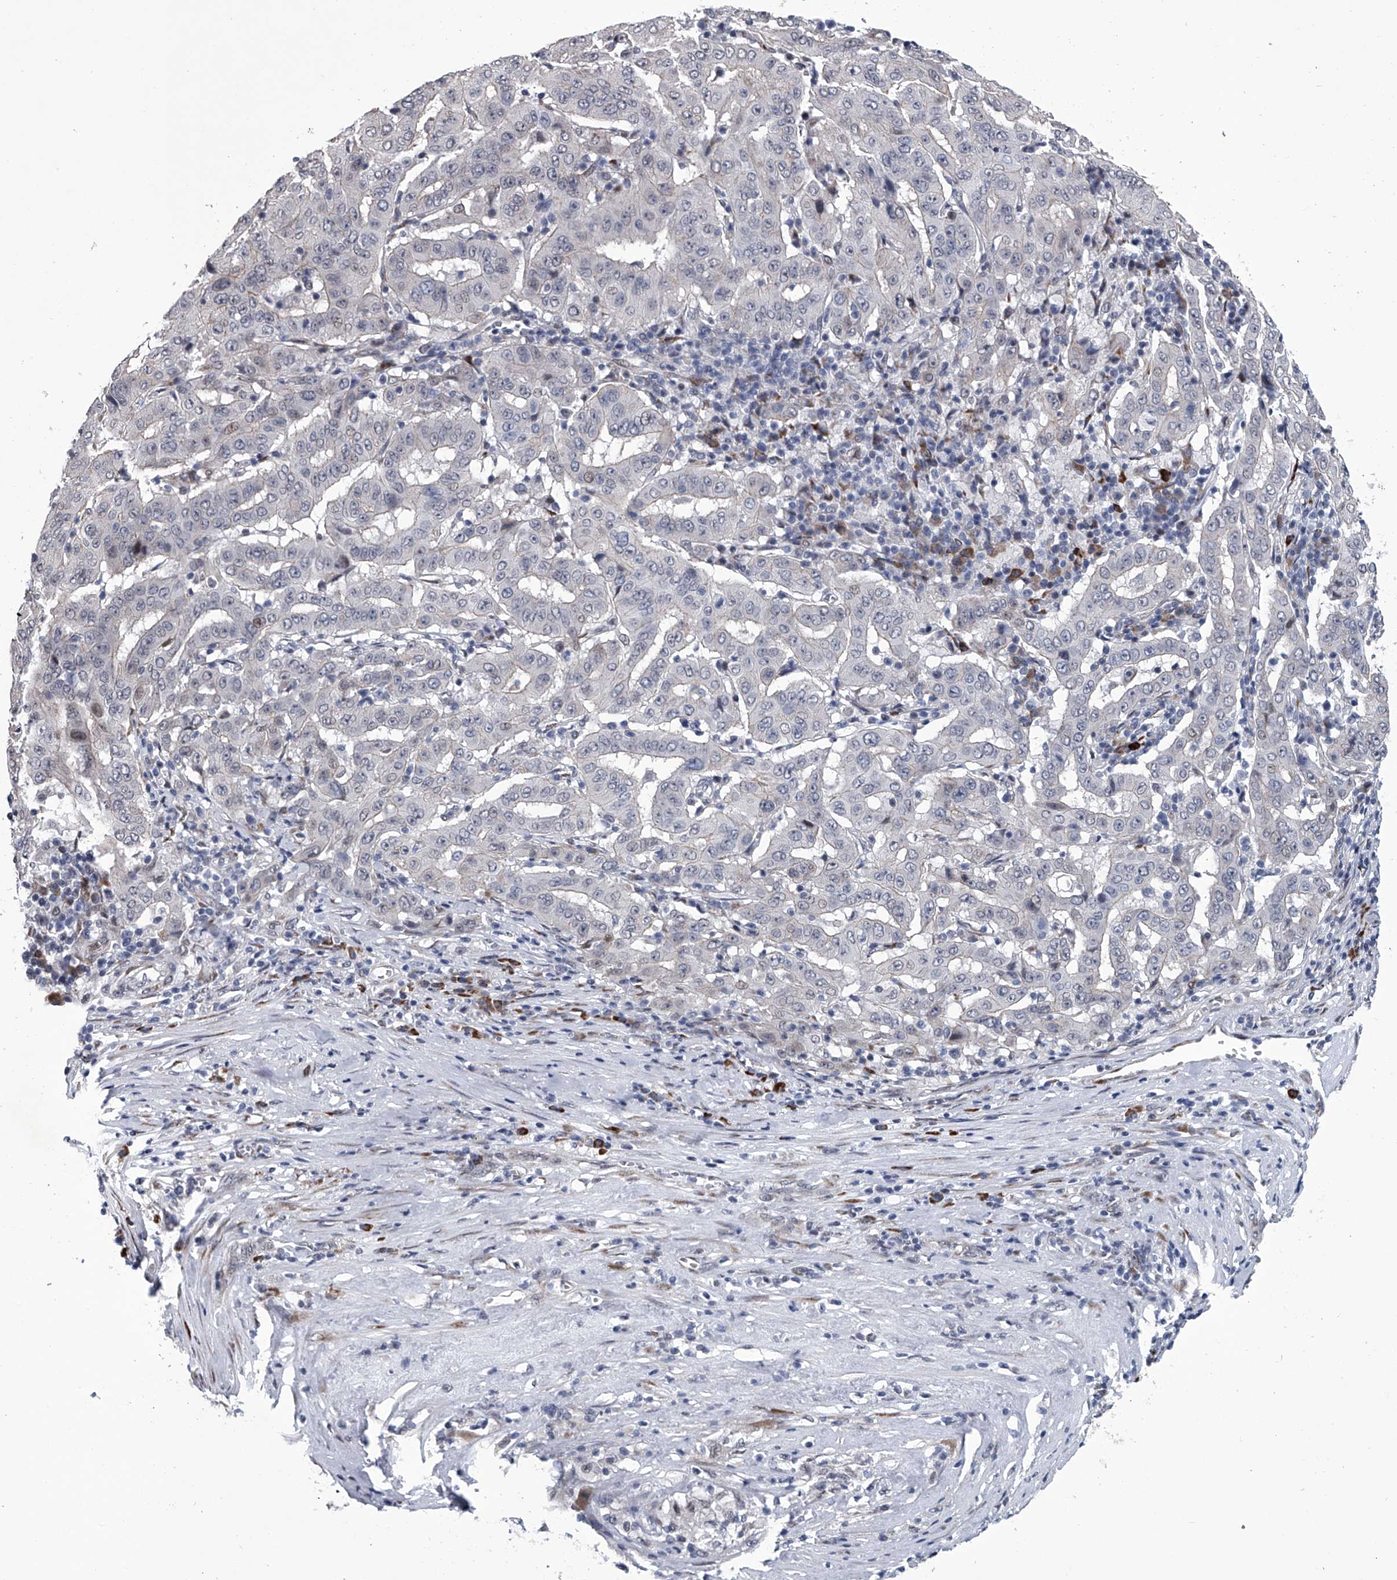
{"staining": {"intensity": "negative", "quantity": "none", "location": "none"}, "tissue": "pancreatic cancer", "cell_type": "Tumor cells", "image_type": "cancer", "snomed": [{"axis": "morphology", "description": "Adenocarcinoma, NOS"}, {"axis": "topography", "description": "Pancreas"}], "caption": "The IHC photomicrograph has no significant positivity in tumor cells of pancreatic cancer (adenocarcinoma) tissue.", "gene": "PPP2R5D", "patient": {"sex": "male", "age": 63}}